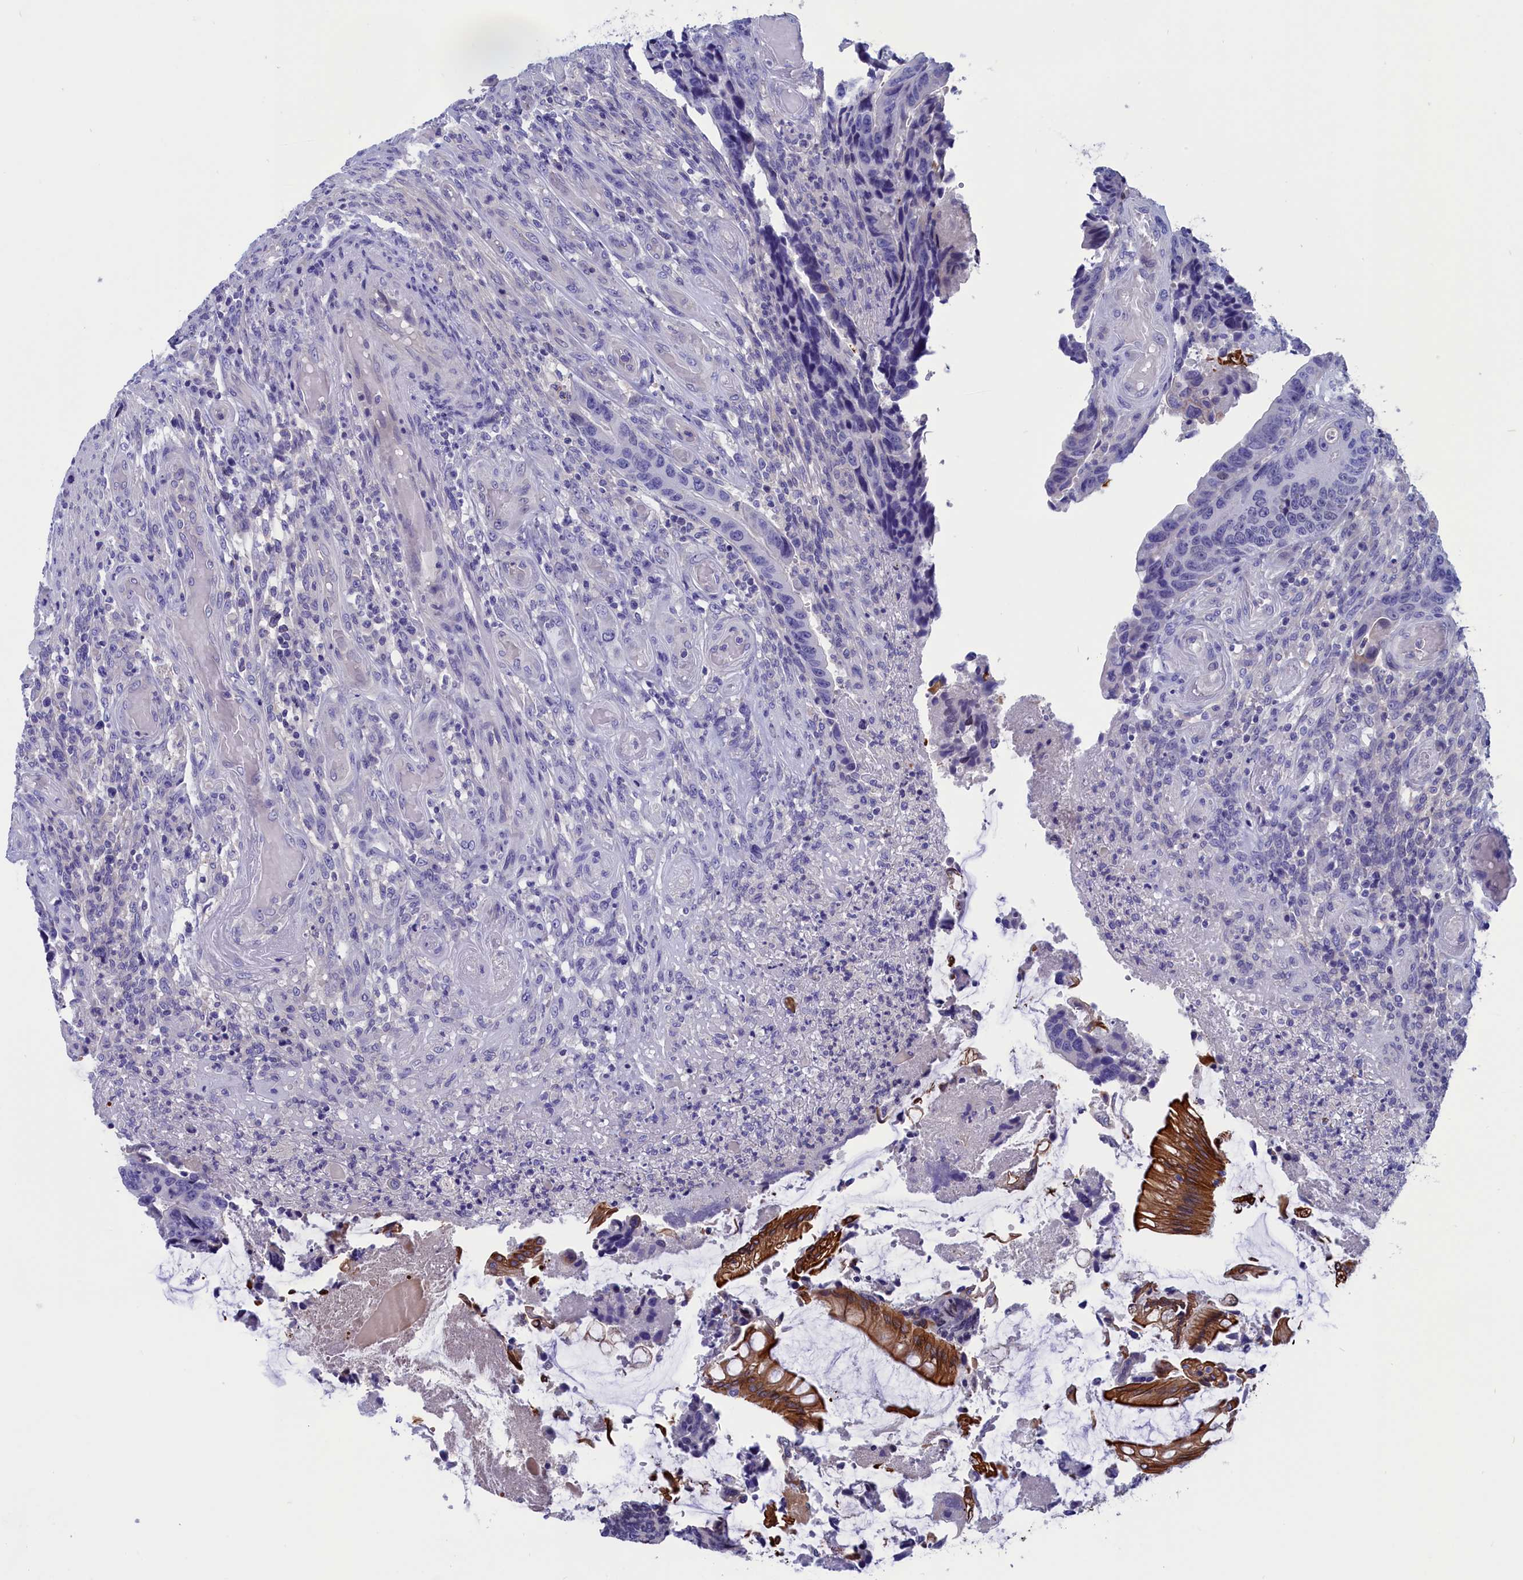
{"staining": {"intensity": "negative", "quantity": "none", "location": "none"}, "tissue": "colorectal cancer", "cell_type": "Tumor cells", "image_type": "cancer", "snomed": [{"axis": "morphology", "description": "Adenocarcinoma, NOS"}, {"axis": "topography", "description": "Colon"}], "caption": "Immunohistochemistry (IHC) image of neoplastic tissue: colorectal adenocarcinoma stained with DAB demonstrates no significant protein positivity in tumor cells. (Brightfield microscopy of DAB (3,3'-diaminobenzidine) immunohistochemistry at high magnification).", "gene": "VPS35L", "patient": {"sex": "male", "age": 87}}